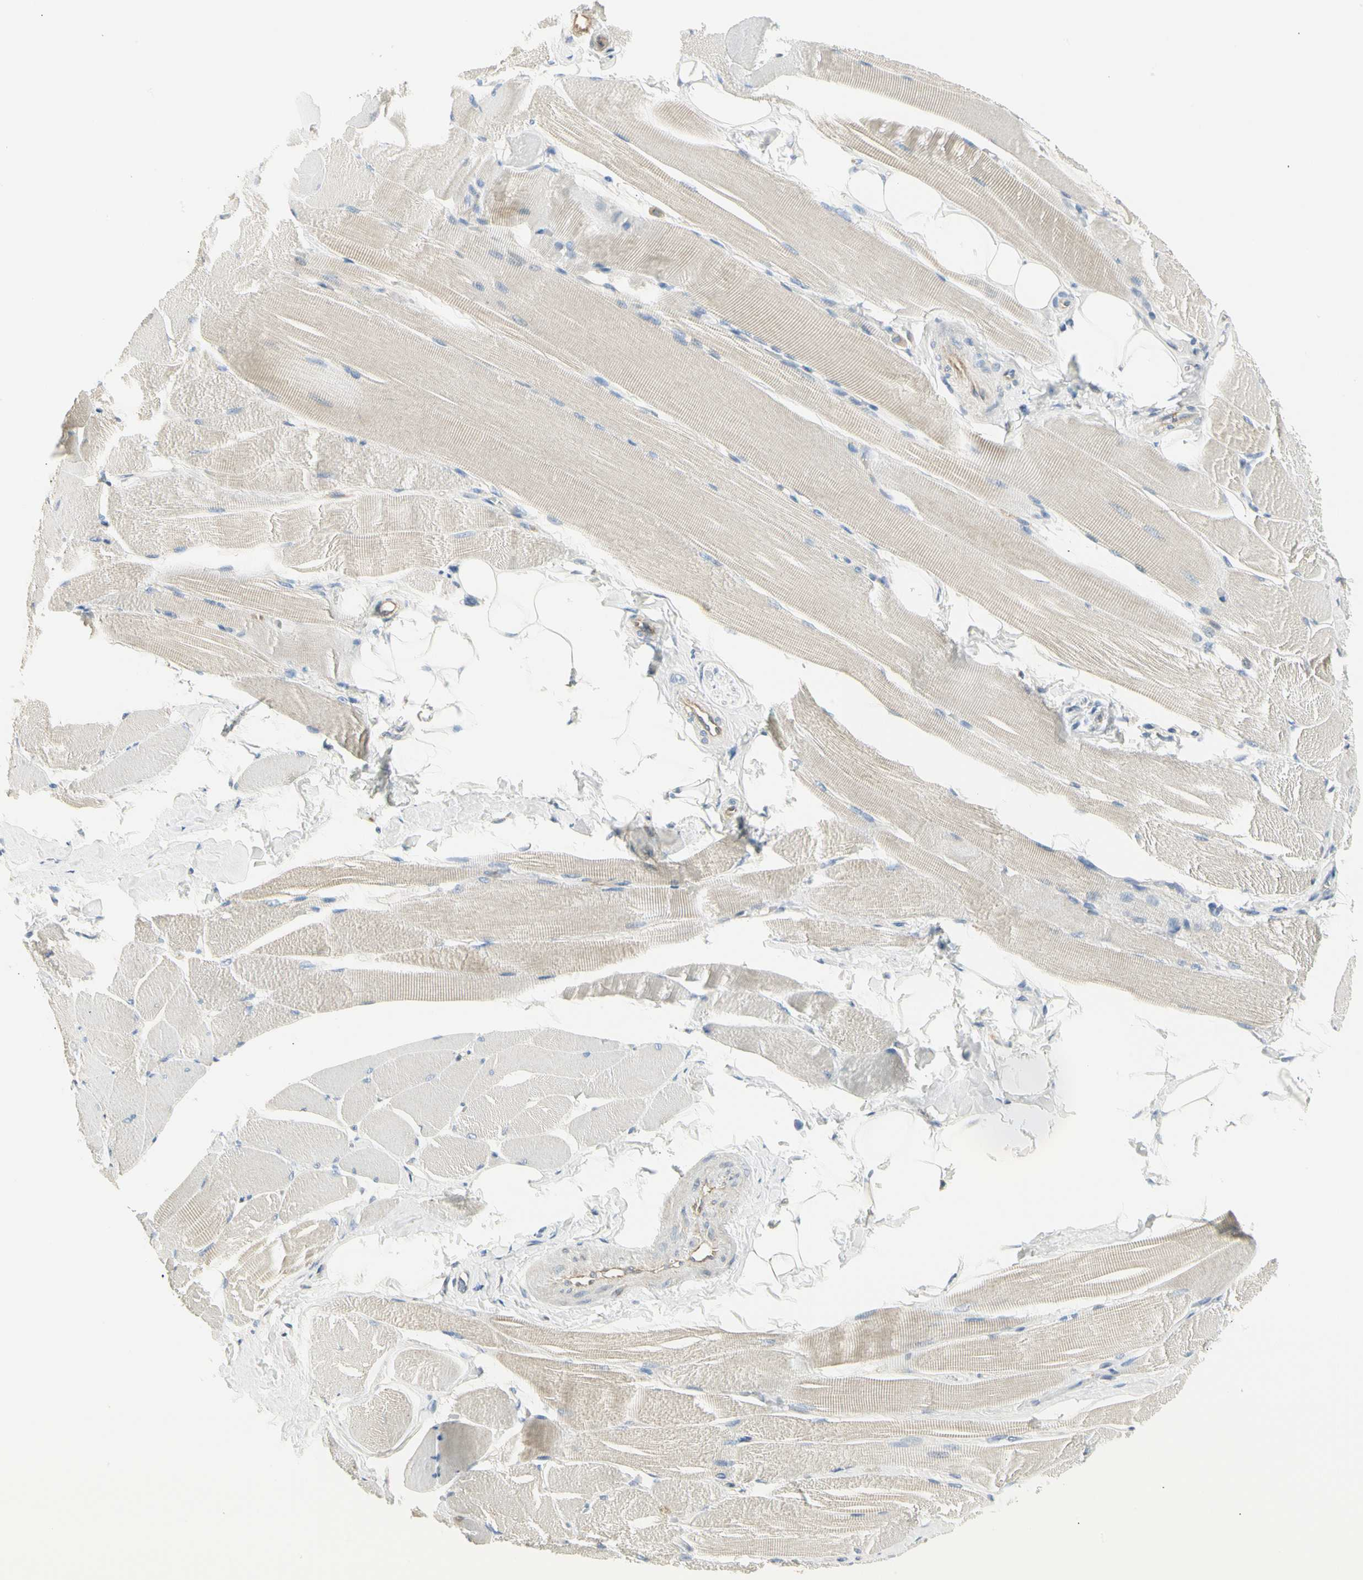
{"staining": {"intensity": "negative", "quantity": "none", "location": "none"}, "tissue": "skeletal muscle", "cell_type": "Myocytes", "image_type": "normal", "snomed": [{"axis": "morphology", "description": "Normal tissue, NOS"}, {"axis": "topography", "description": "Skeletal muscle"}, {"axis": "topography", "description": "Peripheral nerve tissue"}], "caption": "The histopathology image reveals no significant staining in myocytes of skeletal muscle. (Brightfield microscopy of DAB immunohistochemistry at high magnification).", "gene": "TNFSF11", "patient": {"sex": "female", "age": 84}}